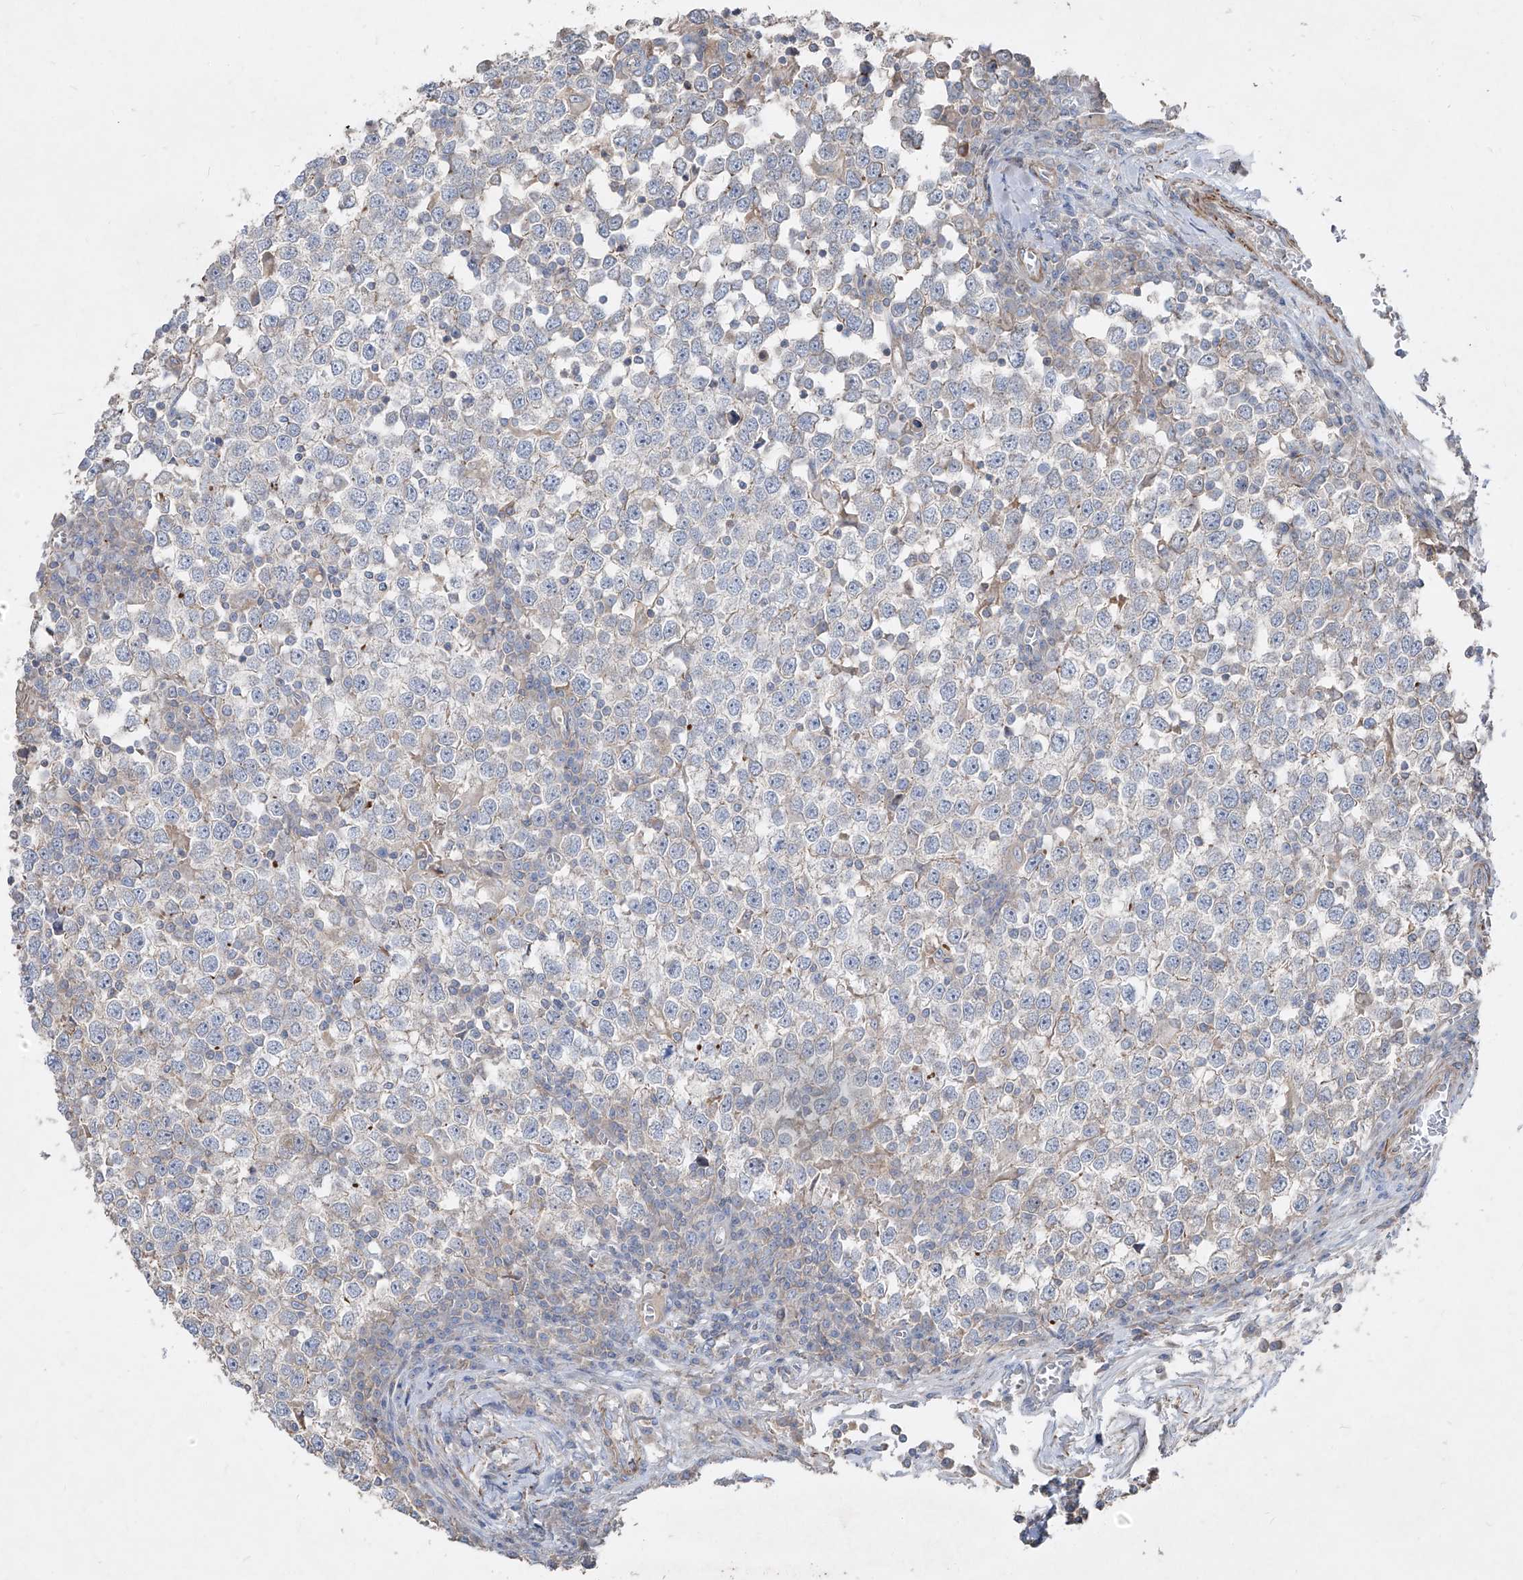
{"staining": {"intensity": "negative", "quantity": "none", "location": "none"}, "tissue": "testis cancer", "cell_type": "Tumor cells", "image_type": "cancer", "snomed": [{"axis": "morphology", "description": "Seminoma, NOS"}, {"axis": "topography", "description": "Testis"}], "caption": "An IHC micrograph of testis seminoma is shown. There is no staining in tumor cells of testis seminoma.", "gene": "UFD1", "patient": {"sex": "male", "age": 65}}